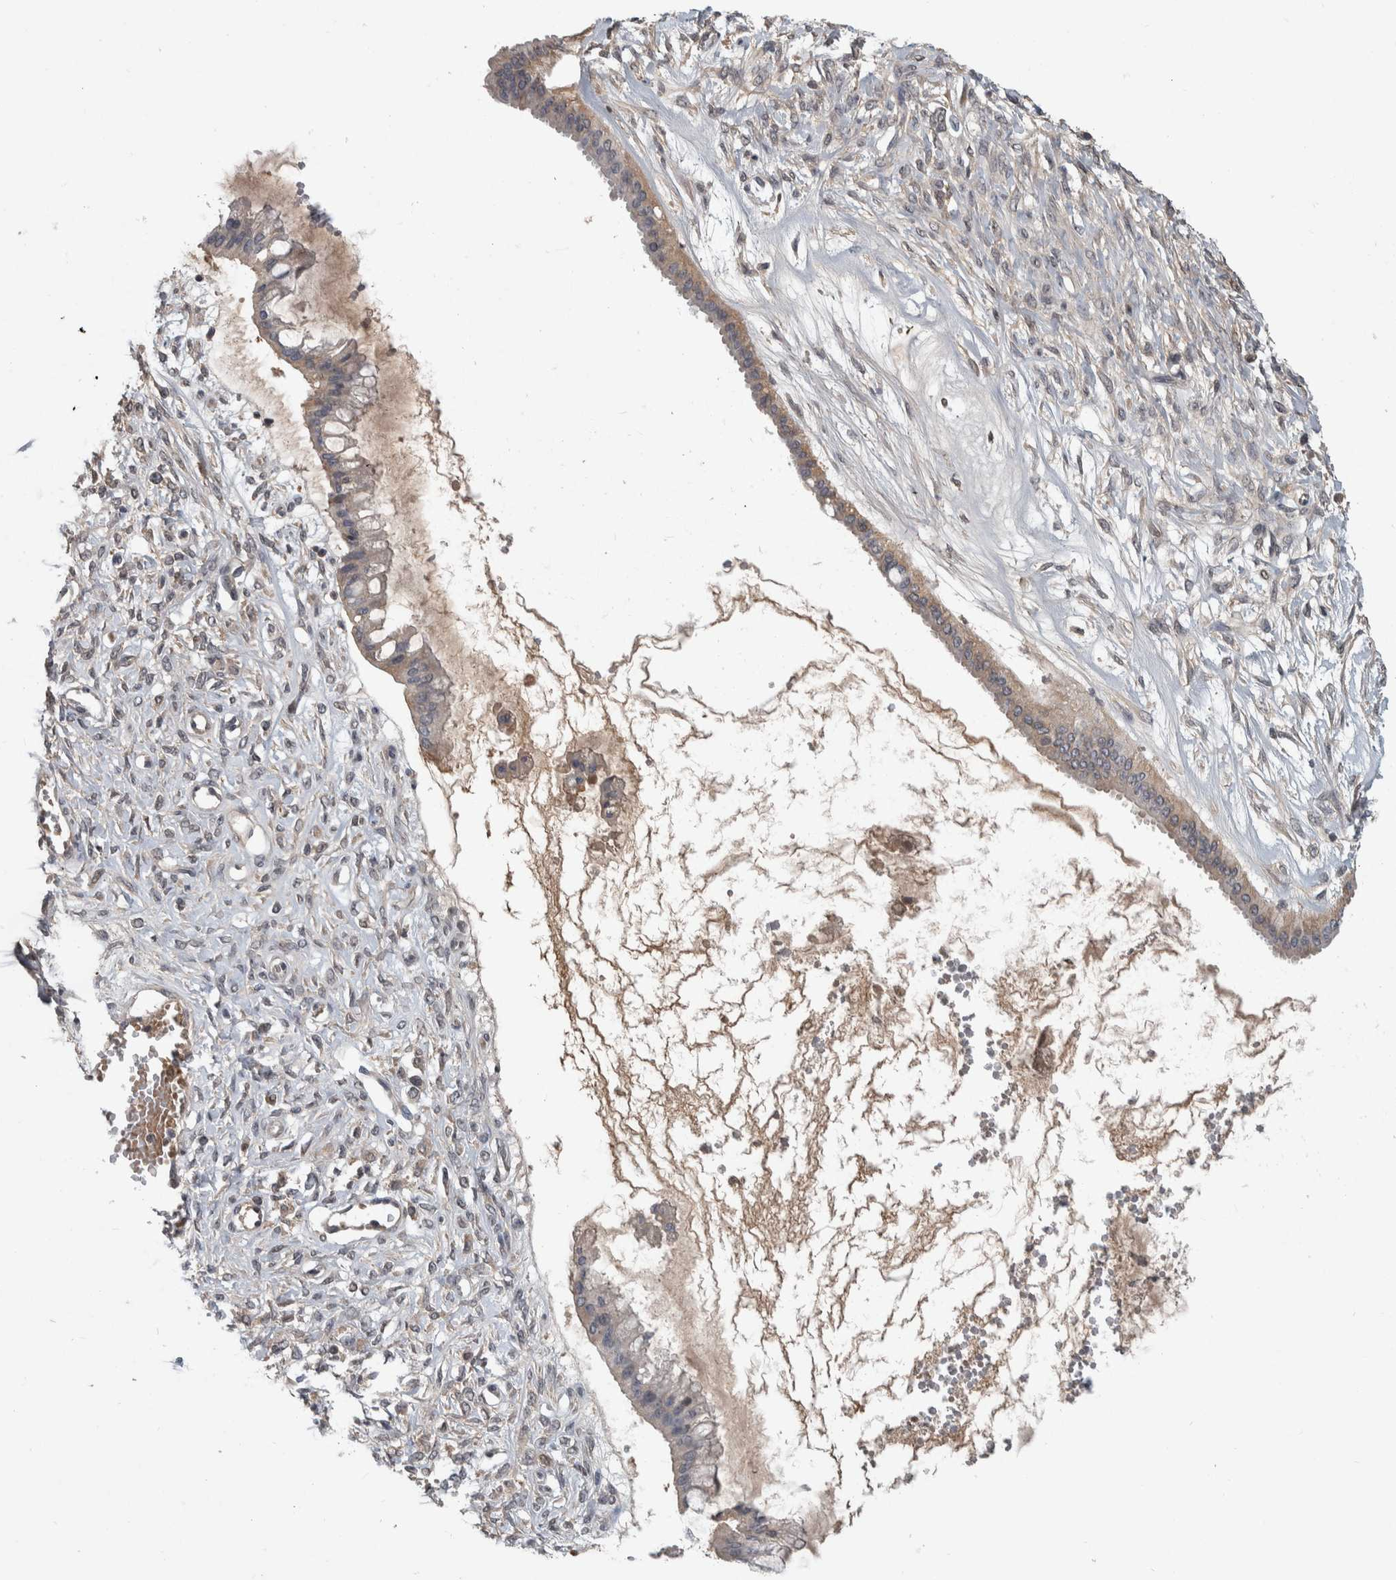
{"staining": {"intensity": "weak", "quantity": "25%-75%", "location": "cytoplasmic/membranous"}, "tissue": "ovarian cancer", "cell_type": "Tumor cells", "image_type": "cancer", "snomed": [{"axis": "morphology", "description": "Cystadenocarcinoma, mucinous, NOS"}, {"axis": "topography", "description": "Ovary"}], "caption": "Ovarian cancer (mucinous cystadenocarcinoma) stained with a protein marker exhibits weak staining in tumor cells.", "gene": "CHRM3", "patient": {"sex": "female", "age": 73}}